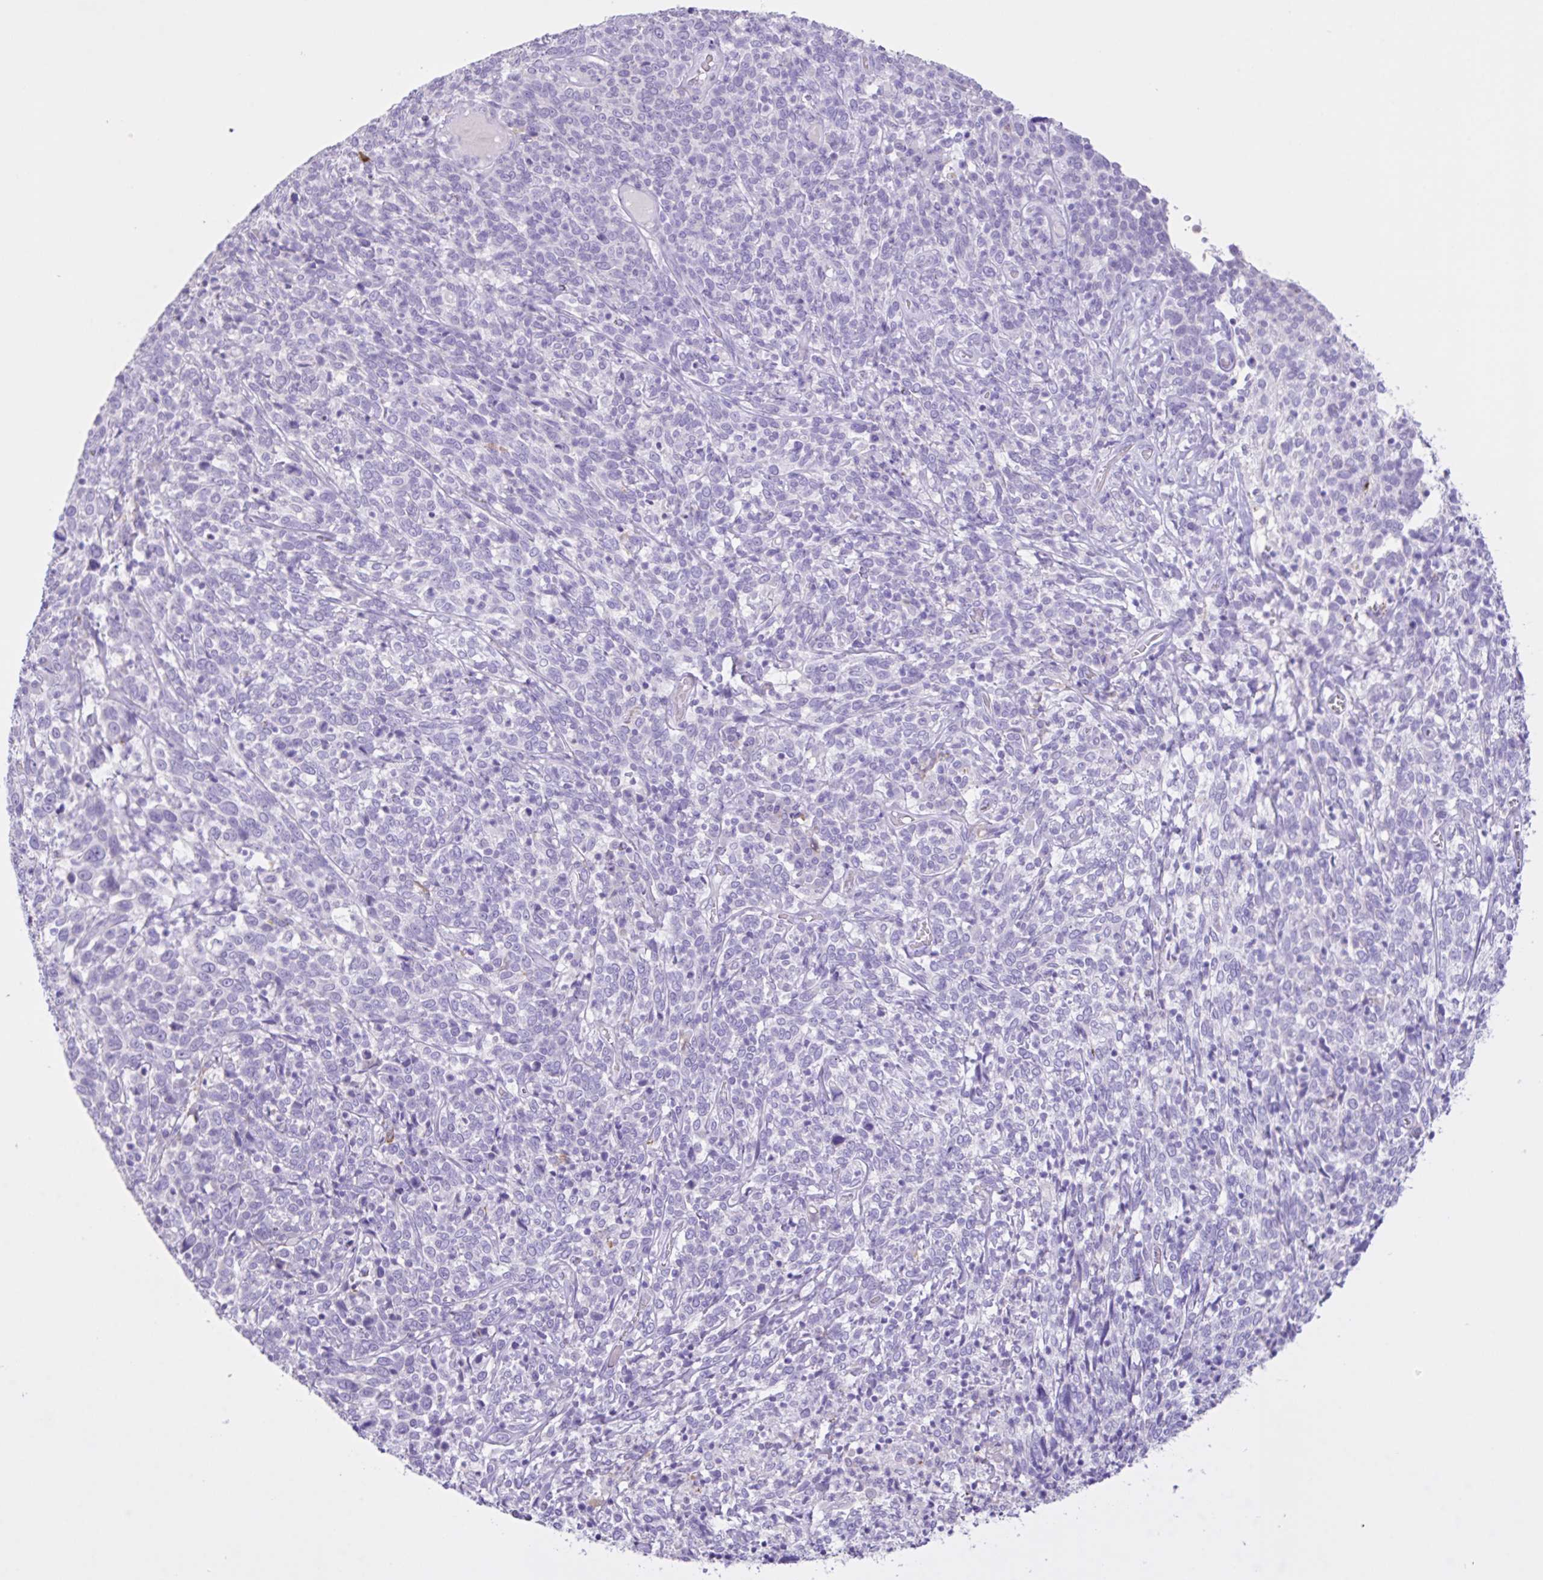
{"staining": {"intensity": "negative", "quantity": "none", "location": "none"}, "tissue": "cervical cancer", "cell_type": "Tumor cells", "image_type": "cancer", "snomed": [{"axis": "morphology", "description": "Squamous cell carcinoma, NOS"}, {"axis": "topography", "description": "Cervix"}], "caption": "Human cervical squamous cell carcinoma stained for a protein using IHC shows no staining in tumor cells.", "gene": "CST11", "patient": {"sex": "female", "age": 46}}